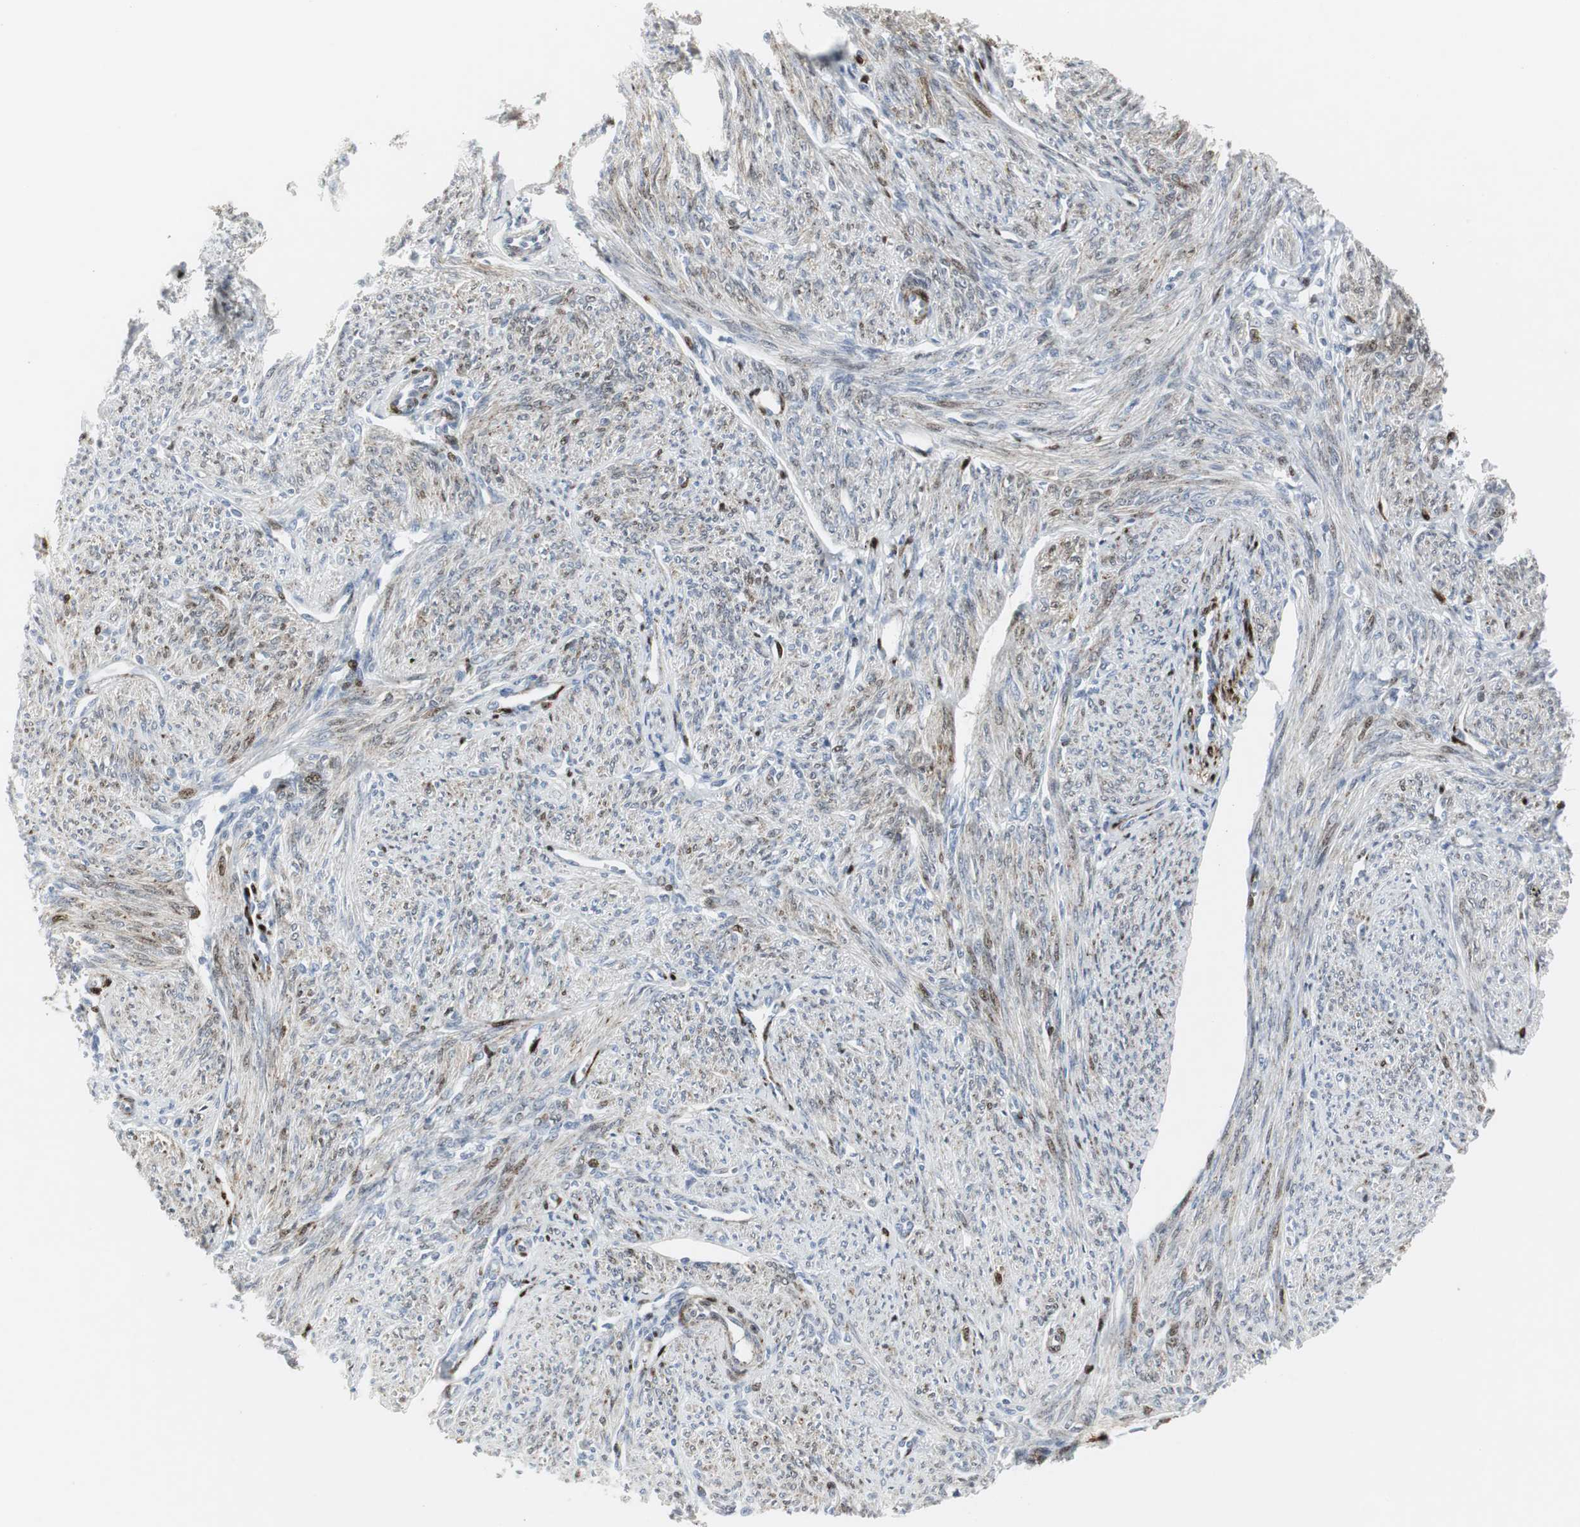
{"staining": {"intensity": "moderate", "quantity": "<25%", "location": "nuclear"}, "tissue": "smooth muscle", "cell_type": "Smooth muscle cells", "image_type": "normal", "snomed": [{"axis": "morphology", "description": "Normal tissue, NOS"}, {"axis": "topography", "description": "Smooth muscle"}], "caption": "Smooth muscle cells reveal moderate nuclear positivity in approximately <25% of cells in normal smooth muscle. (Stains: DAB (3,3'-diaminobenzidine) in brown, nuclei in blue, Microscopy: brightfield microscopy at high magnification).", "gene": "PPP1R14A", "patient": {"sex": "female", "age": 65}}